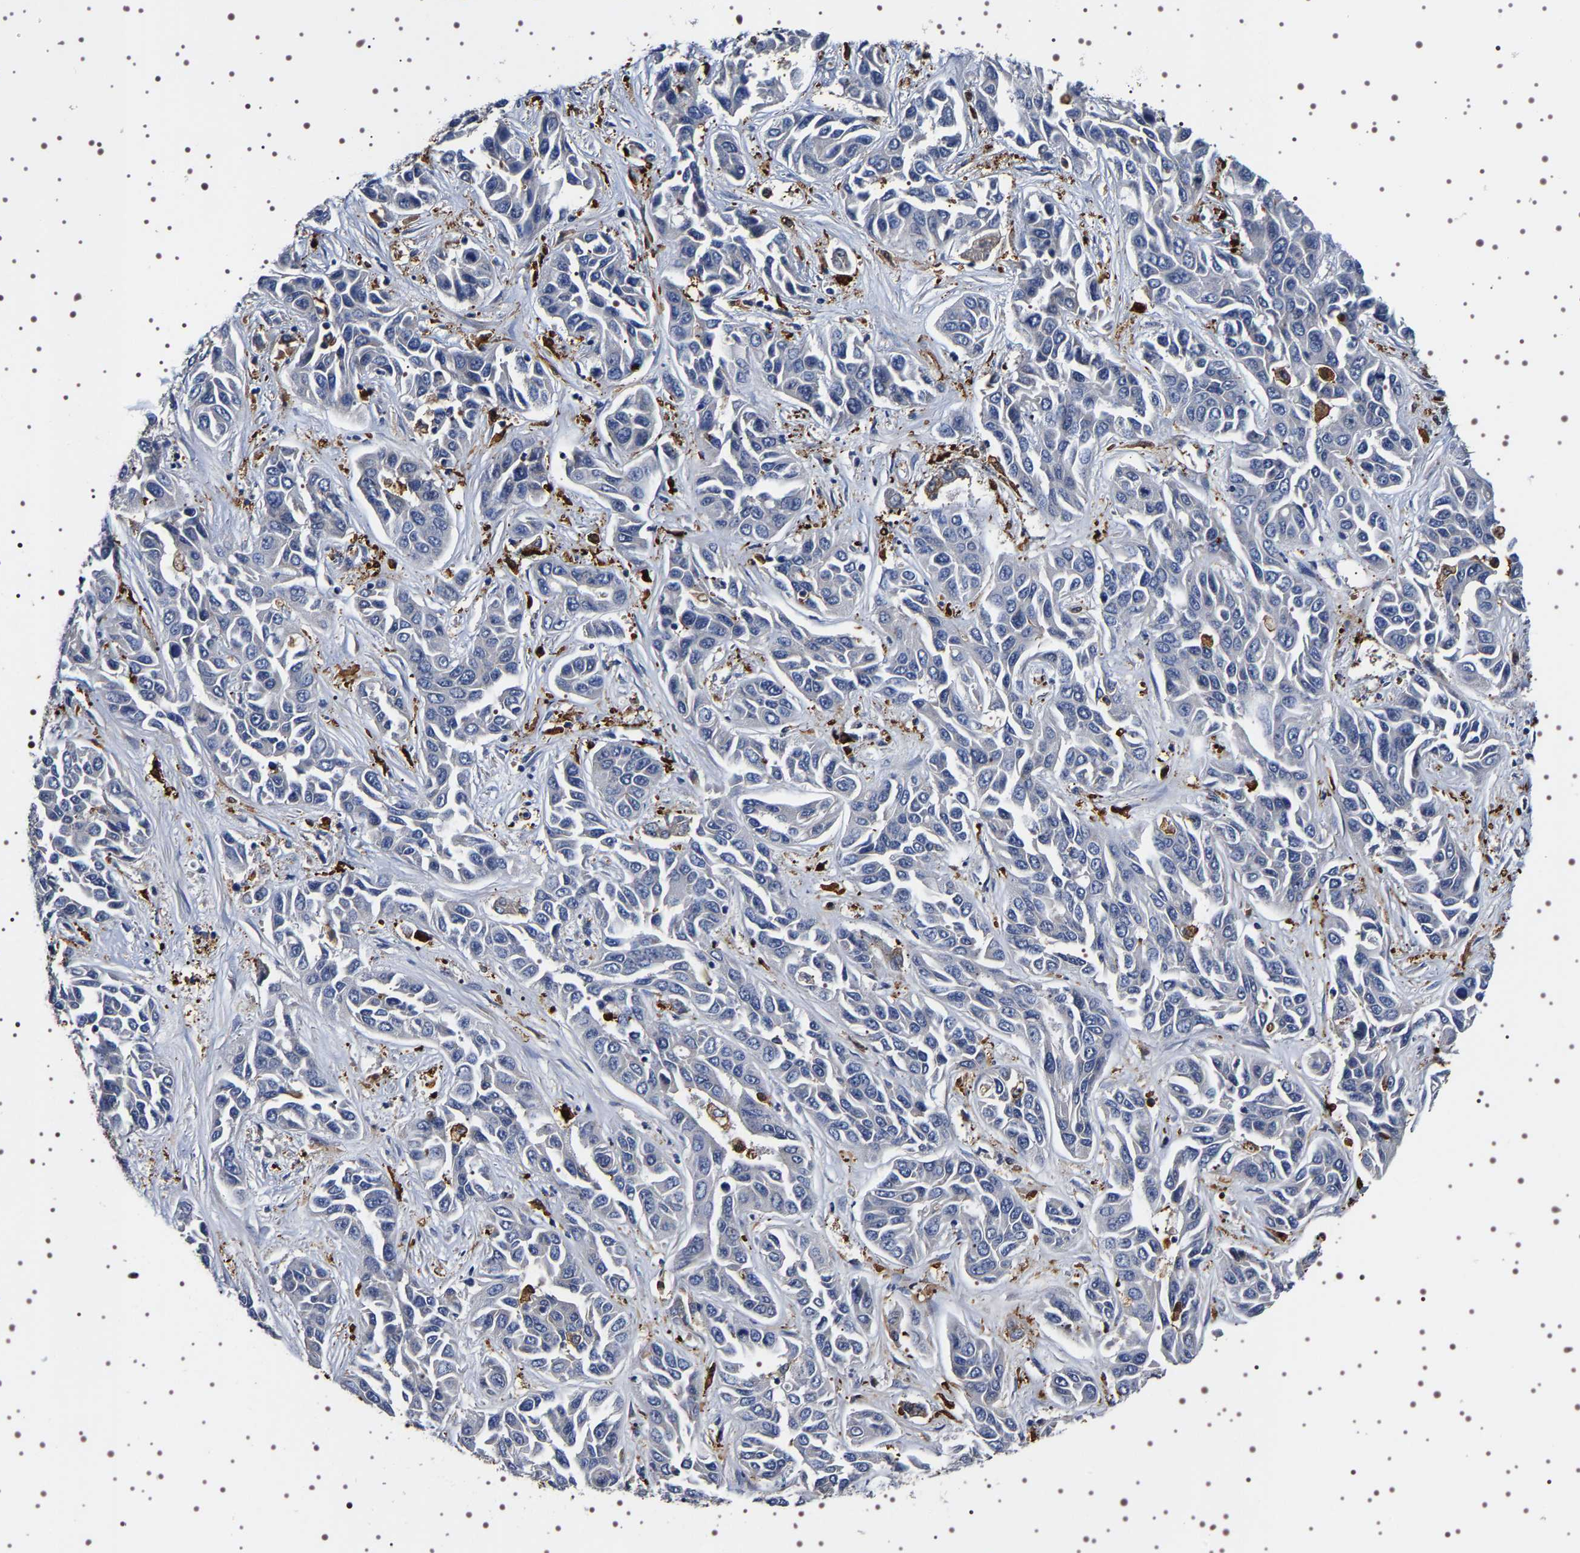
{"staining": {"intensity": "negative", "quantity": "none", "location": "none"}, "tissue": "liver cancer", "cell_type": "Tumor cells", "image_type": "cancer", "snomed": [{"axis": "morphology", "description": "Cholangiocarcinoma"}, {"axis": "topography", "description": "Liver"}], "caption": "IHC photomicrograph of neoplastic tissue: liver cancer (cholangiocarcinoma) stained with DAB exhibits no significant protein positivity in tumor cells.", "gene": "ALPL", "patient": {"sex": "female", "age": 52}}